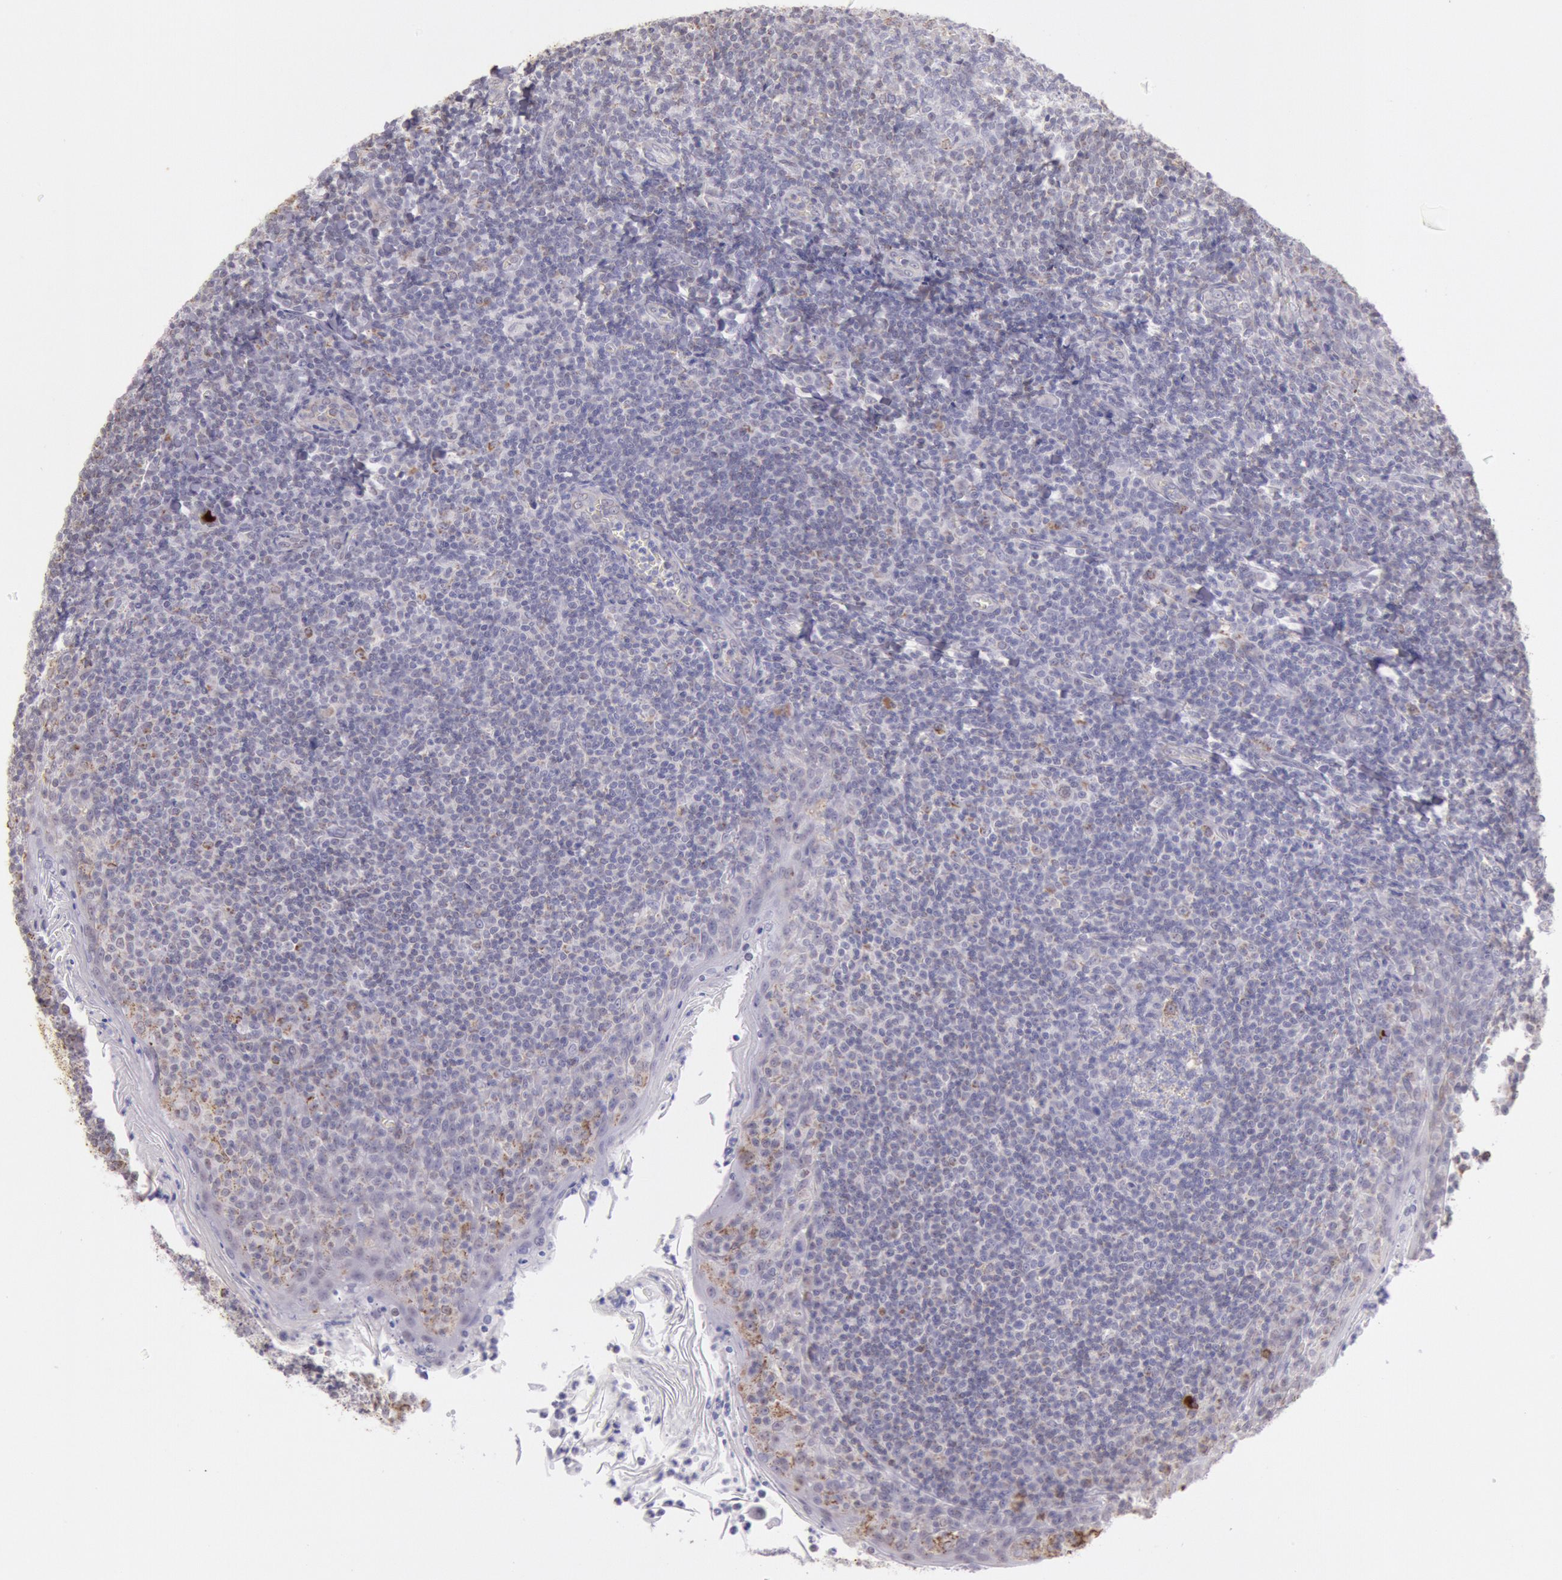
{"staining": {"intensity": "weak", "quantity": "25%-75%", "location": "cytoplasmic/membranous"}, "tissue": "tonsil", "cell_type": "Germinal center cells", "image_type": "normal", "snomed": [{"axis": "morphology", "description": "Normal tissue, NOS"}, {"axis": "topography", "description": "Tonsil"}], "caption": "Germinal center cells reveal low levels of weak cytoplasmic/membranous staining in about 25%-75% of cells in benign tonsil. (DAB (3,3'-diaminobenzidine) = brown stain, brightfield microscopy at high magnification).", "gene": "FRMD6", "patient": {"sex": "male", "age": 31}}